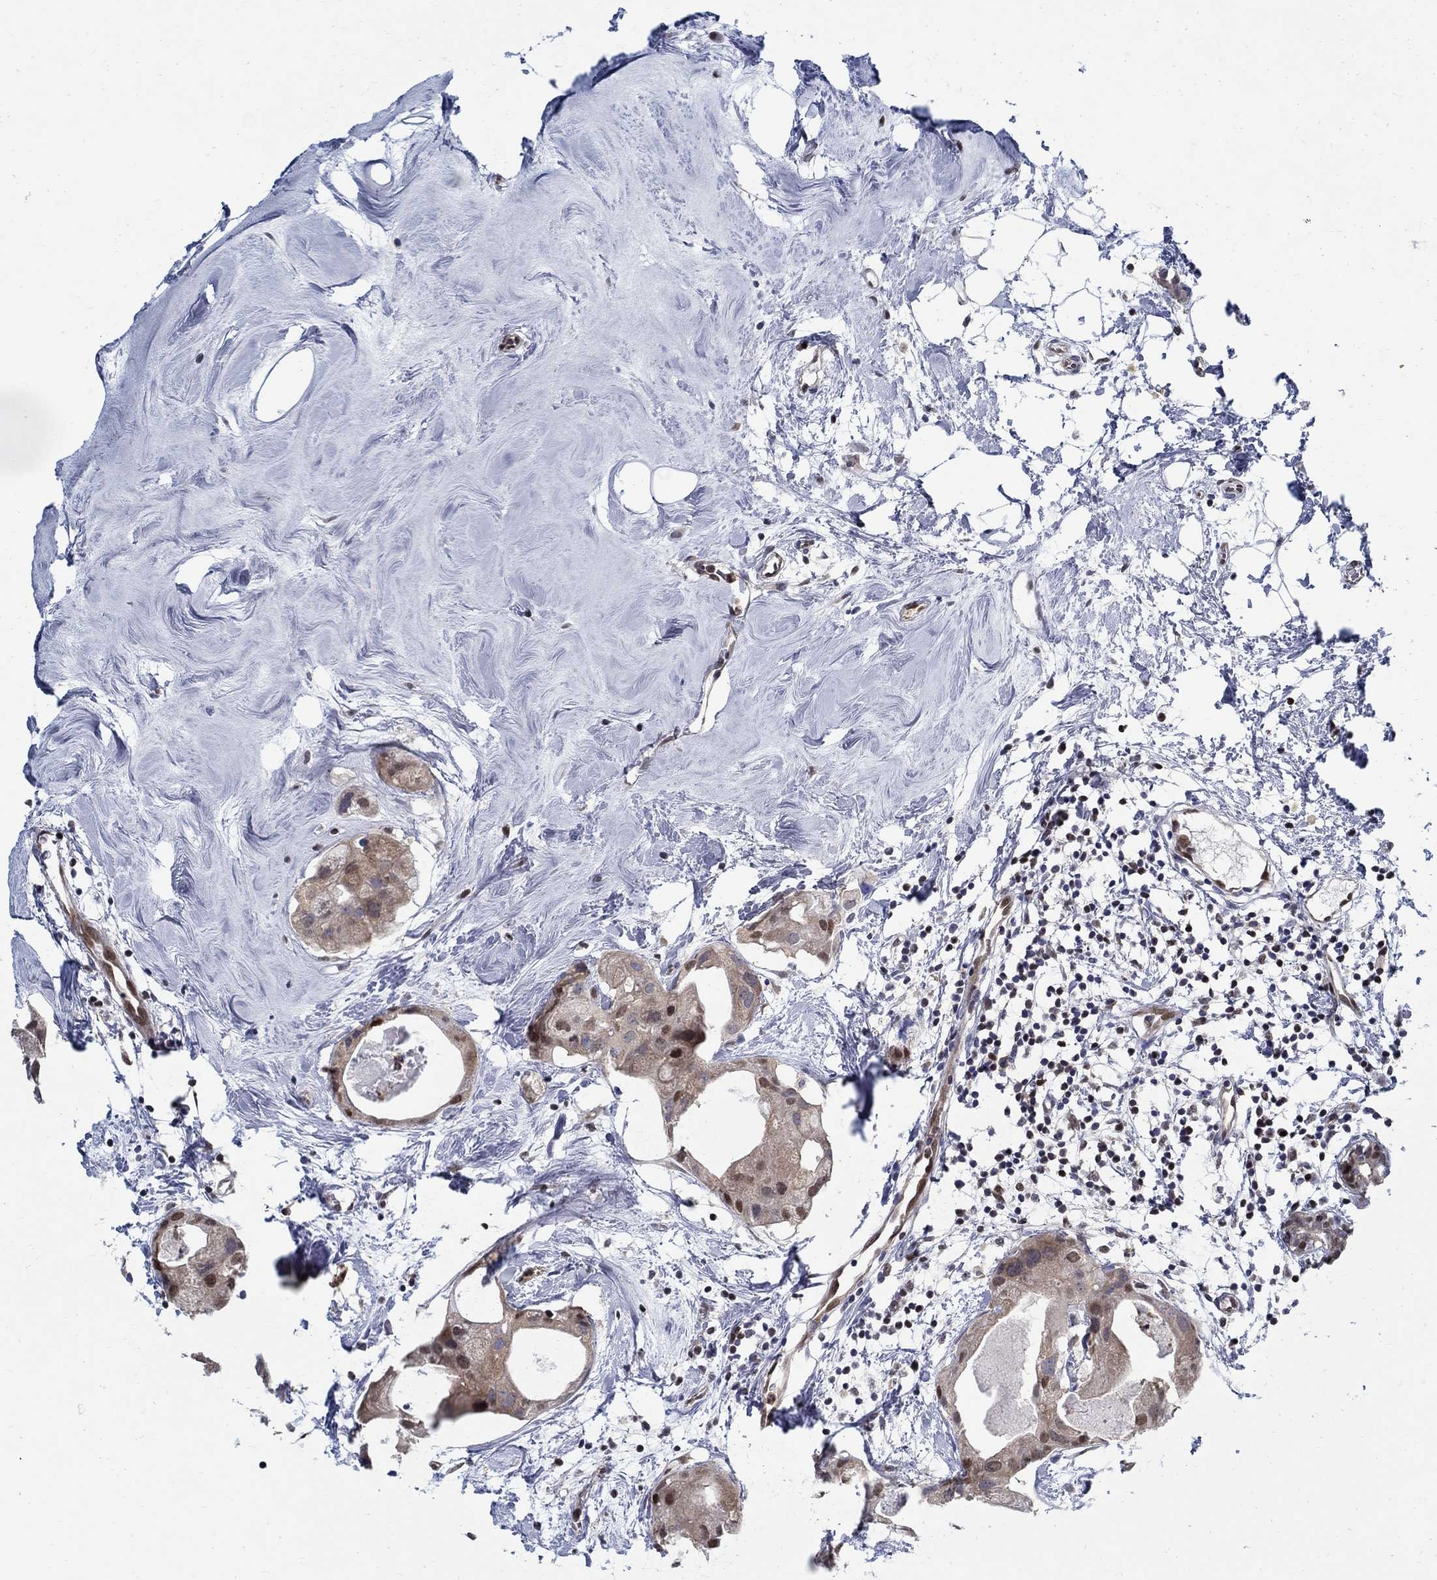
{"staining": {"intensity": "moderate", "quantity": "<25%", "location": "nuclear"}, "tissue": "breast cancer", "cell_type": "Tumor cells", "image_type": "cancer", "snomed": [{"axis": "morphology", "description": "Normal tissue, NOS"}, {"axis": "morphology", "description": "Duct carcinoma"}, {"axis": "topography", "description": "Breast"}], "caption": "Brown immunohistochemical staining in human breast cancer (infiltrating ductal carcinoma) shows moderate nuclear staining in about <25% of tumor cells.", "gene": "ZNF594", "patient": {"sex": "female", "age": 40}}